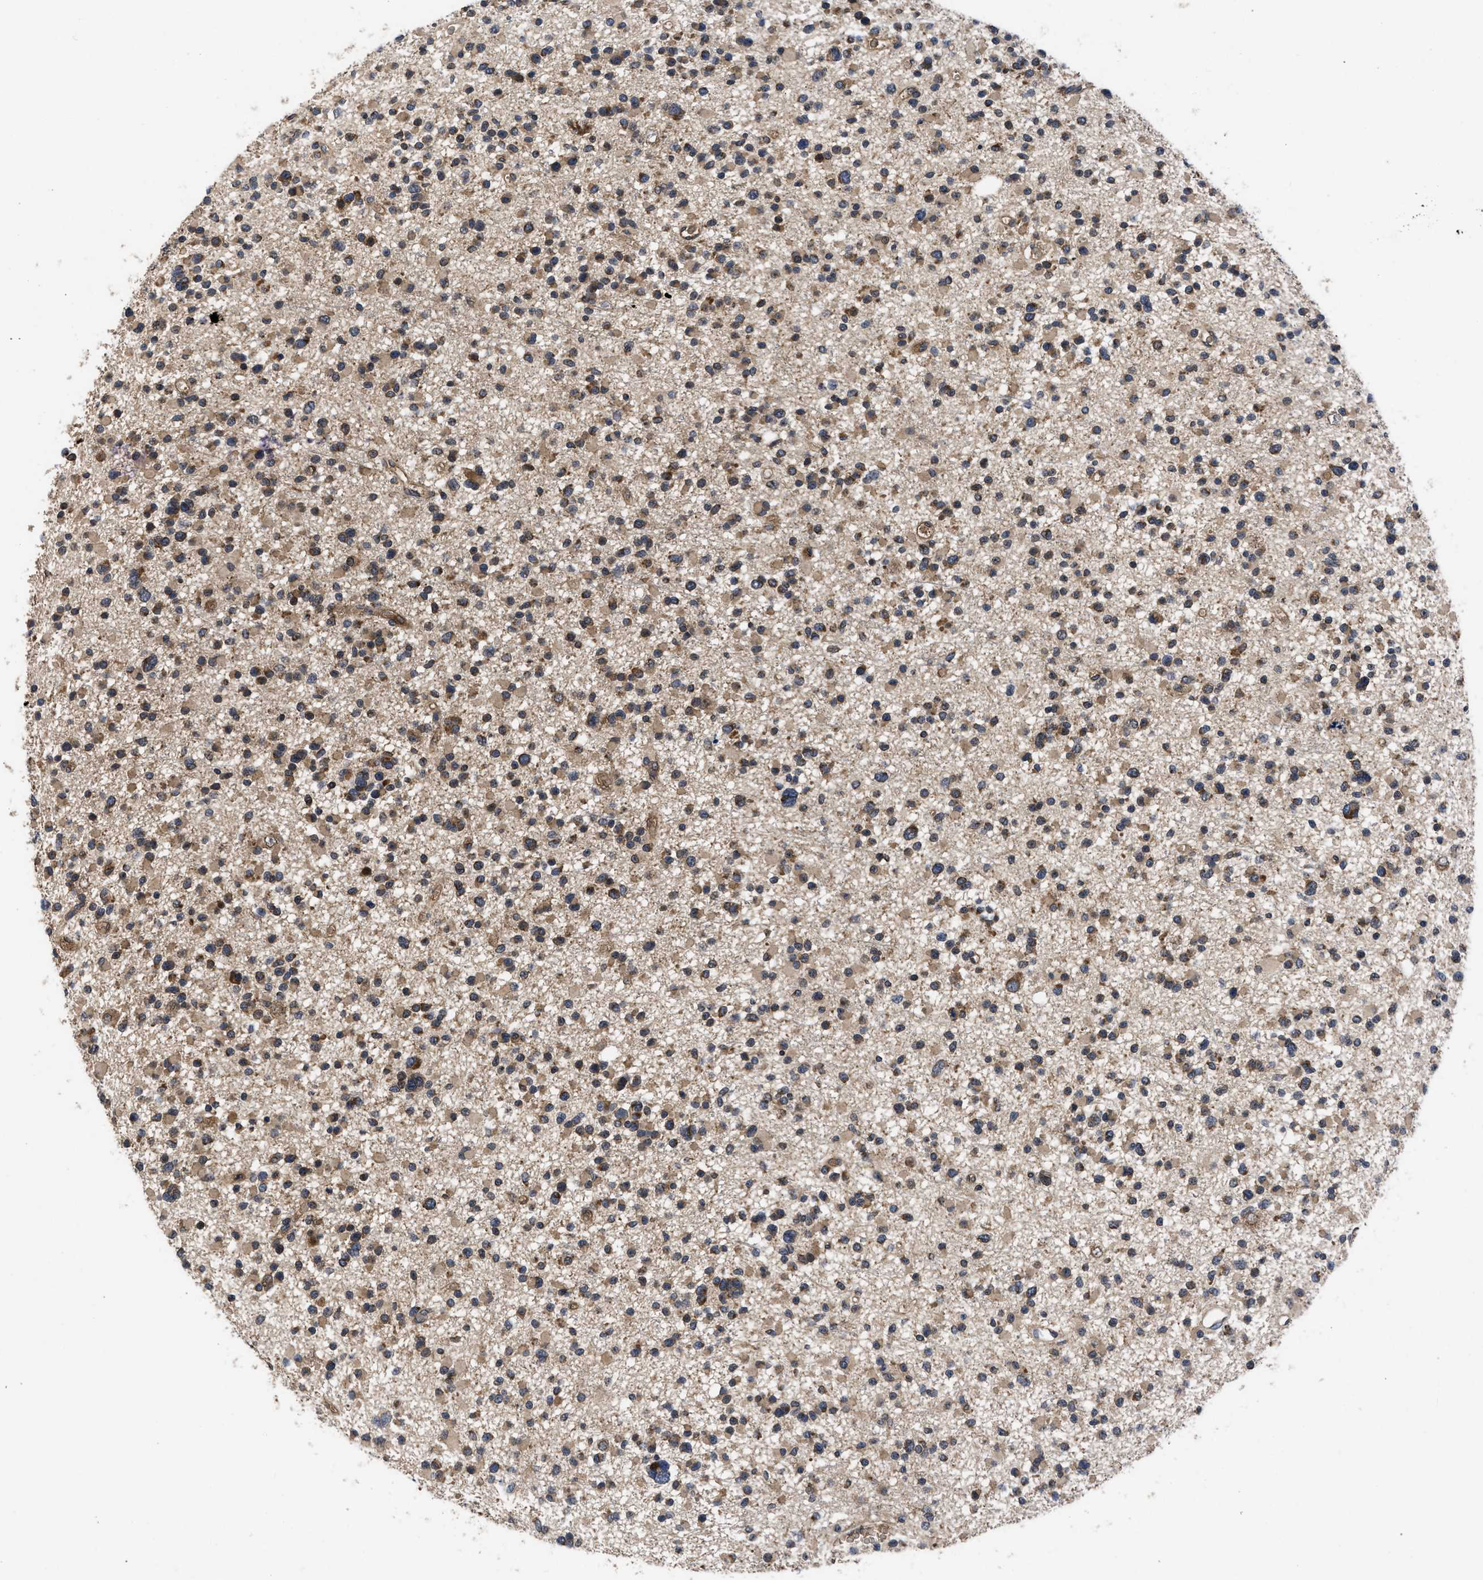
{"staining": {"intensity": "moderate", "quantity": ">75%", "location": "cytoplasmic/membranous"}, "tissue": "glioma", "cell_type": "Tumor cells", "image_type": "cancer", "snomed": [{"axis": "morphology", "description": "Glioma, malignant, Low grade"}, {"axis": "topography", "description": "Brain"}], "caption": "Immunohistochemistry (IHC) staining of malignant glioma (low-grade), which displays medium levels of moderate cytoplasmic/membranous expression in approximately >75% of tumor cells indicating moderate cytoplasmic/membranous protein expression. The staining was performed using DAB (3,3'-diaminobenzidine) (brown) for protein detection and nuclei were counterstained in hematoxylin (blue).", "gene": "LRRC3", "patient": {"sex": "female", "age": 22}}